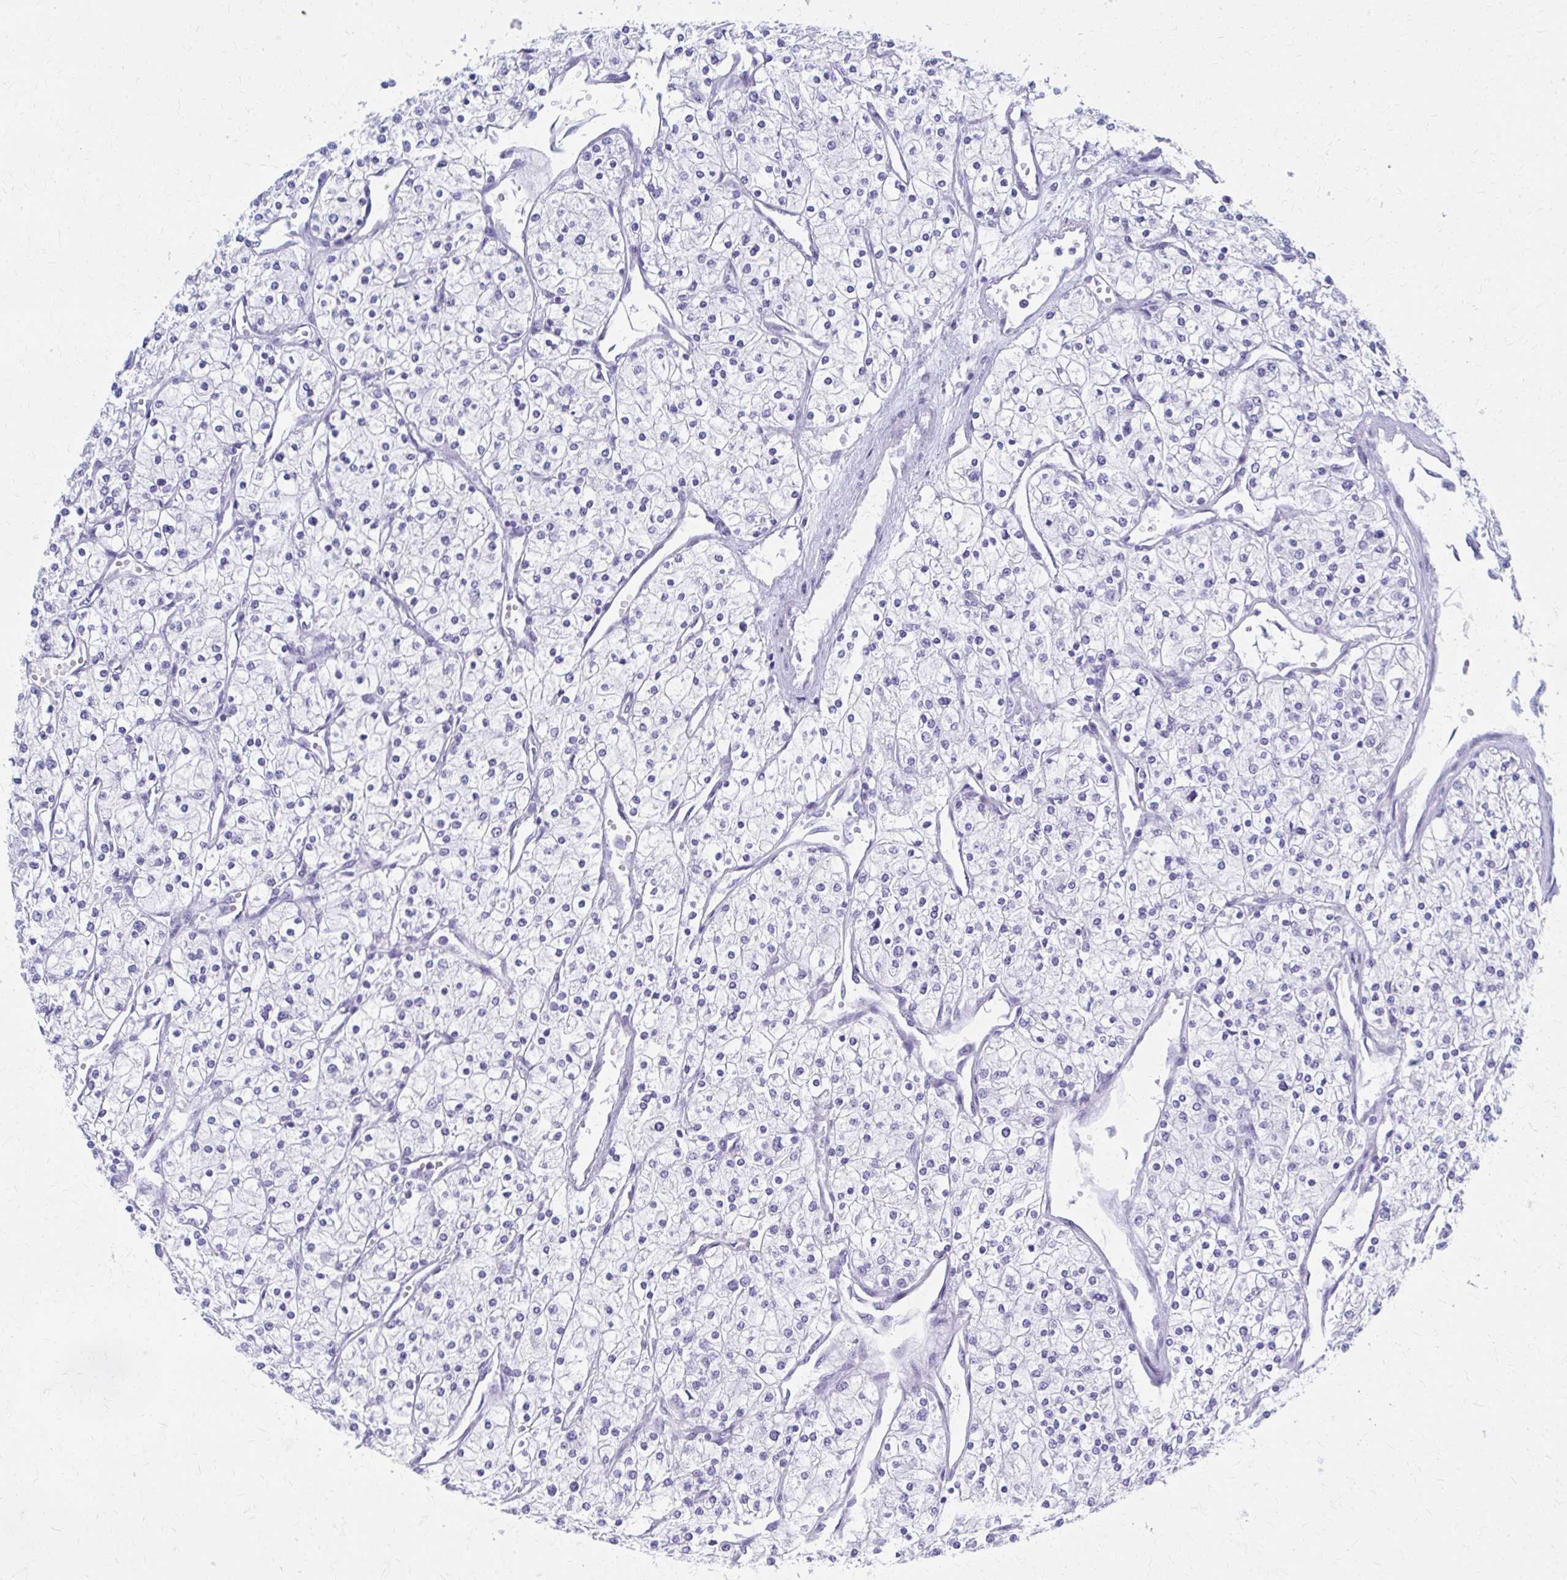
{"staining": {"intensity": "negative", "quantity": "none", "location": "none"}, "tissue": "renal cancer", "cell_type": "Tumor cells", "image_type": "cancer", "snomed": [{"axis": "morphology", "description": "Adenocarcinoma, NOS"}, {"axis": "topography", "description": "Kidney"}], "caption": "IHC histopathology image of neoplastic tissue: renal cancer stained with DAB reveals no significant protein expression in tumor cells.", "gene": "CELF5", "patient": {"sex": "male", "age": 80}}